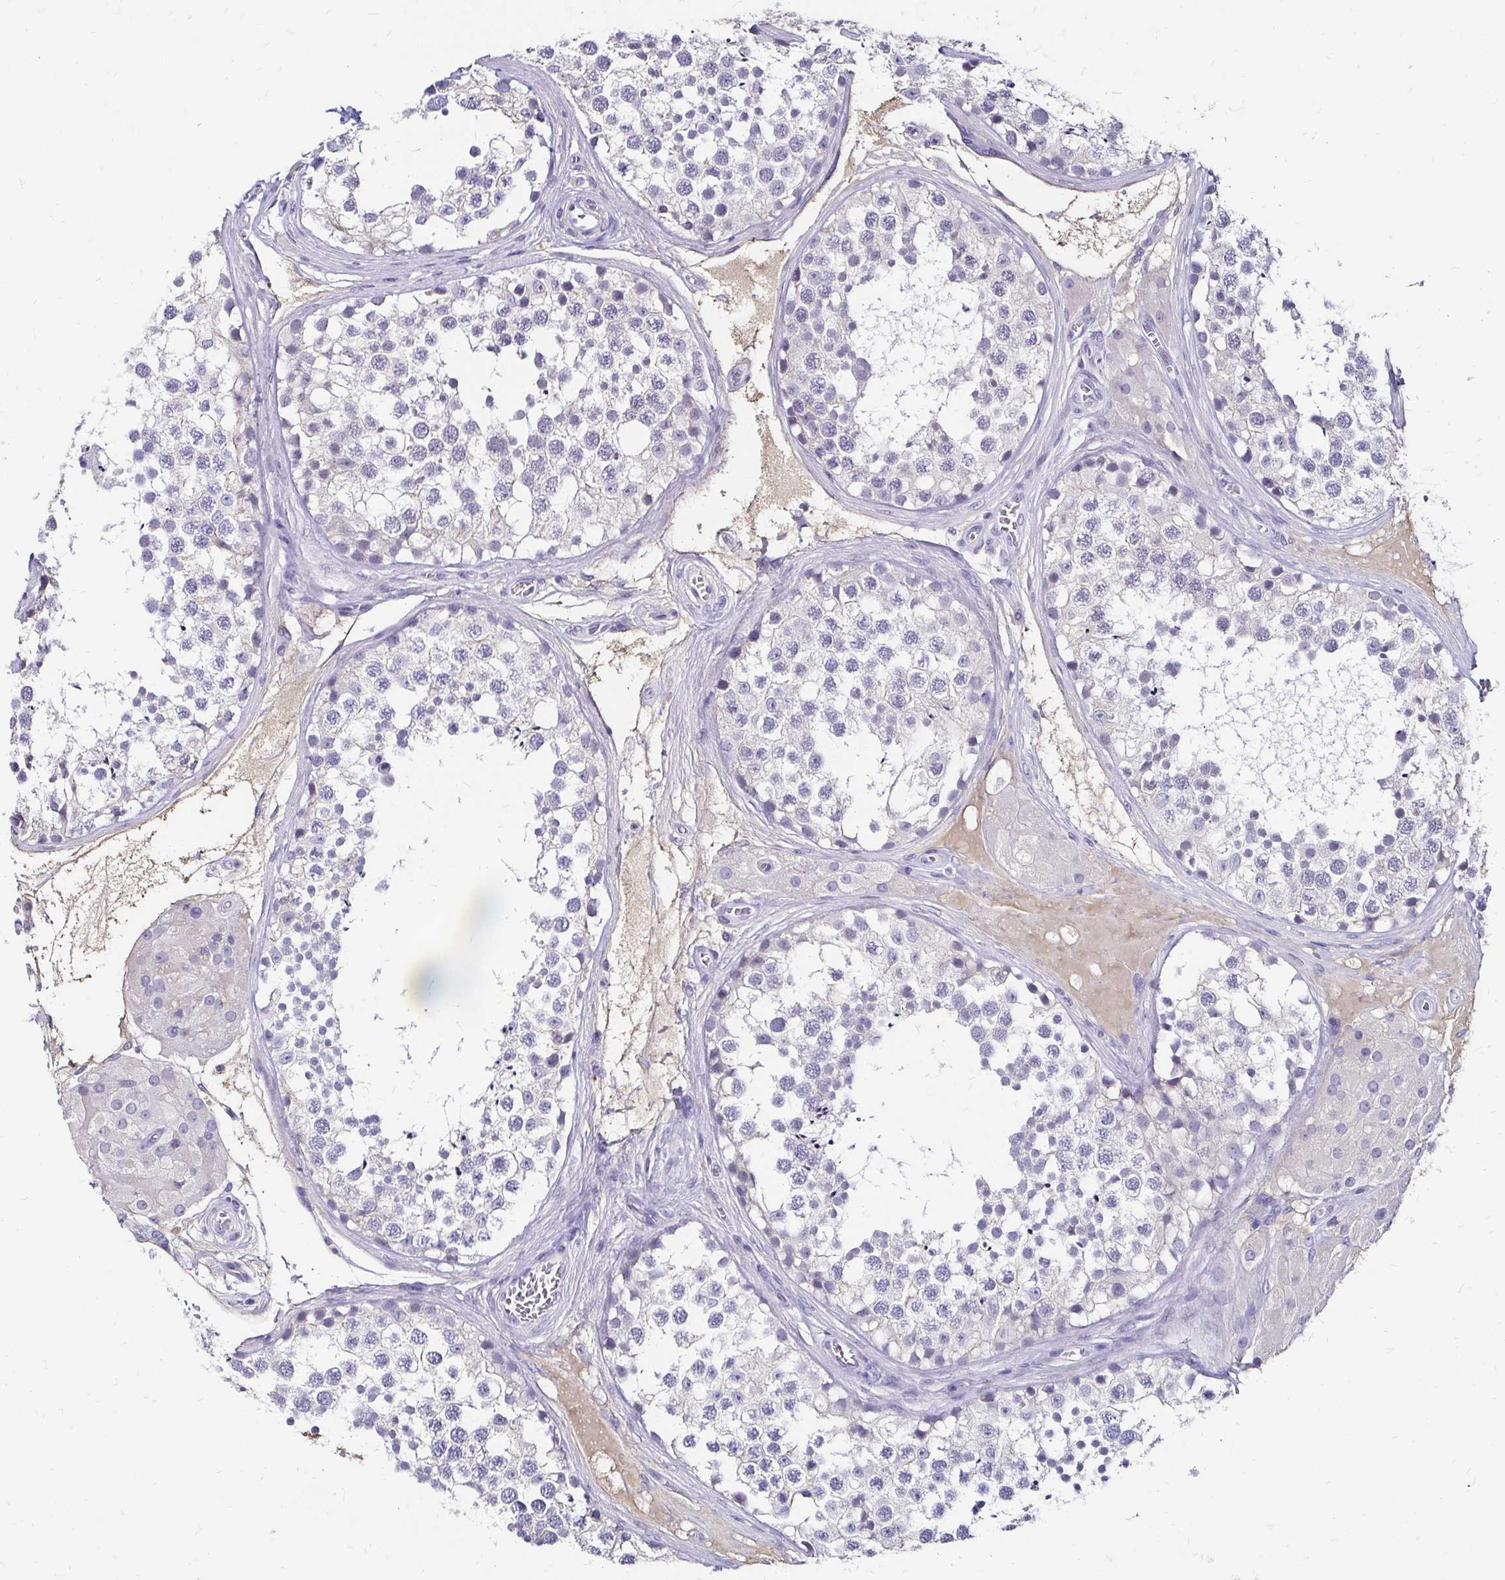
{"staining": {"intensity": "negative", "quantity": "none", "location": "none"}, "tissue": "testis", "cell_type": "Cells in seminiferous ducts", "image_type": "normal", "snomed": [{"axis": "morphology", "description": "Normal tissue, NOS"}, {"axis": "morphology", "description": "Seminoma, NOS"}, {"axis": "topography", "description": "Testis"}], "caption": "High power microscopy image of an immunohistochemistry micrograph of unremarkable testis, revealing no significant expression in cells in seminiferous ducts.", "gene": "SCG3", "patient": {"sex": "male", "age": 65}}